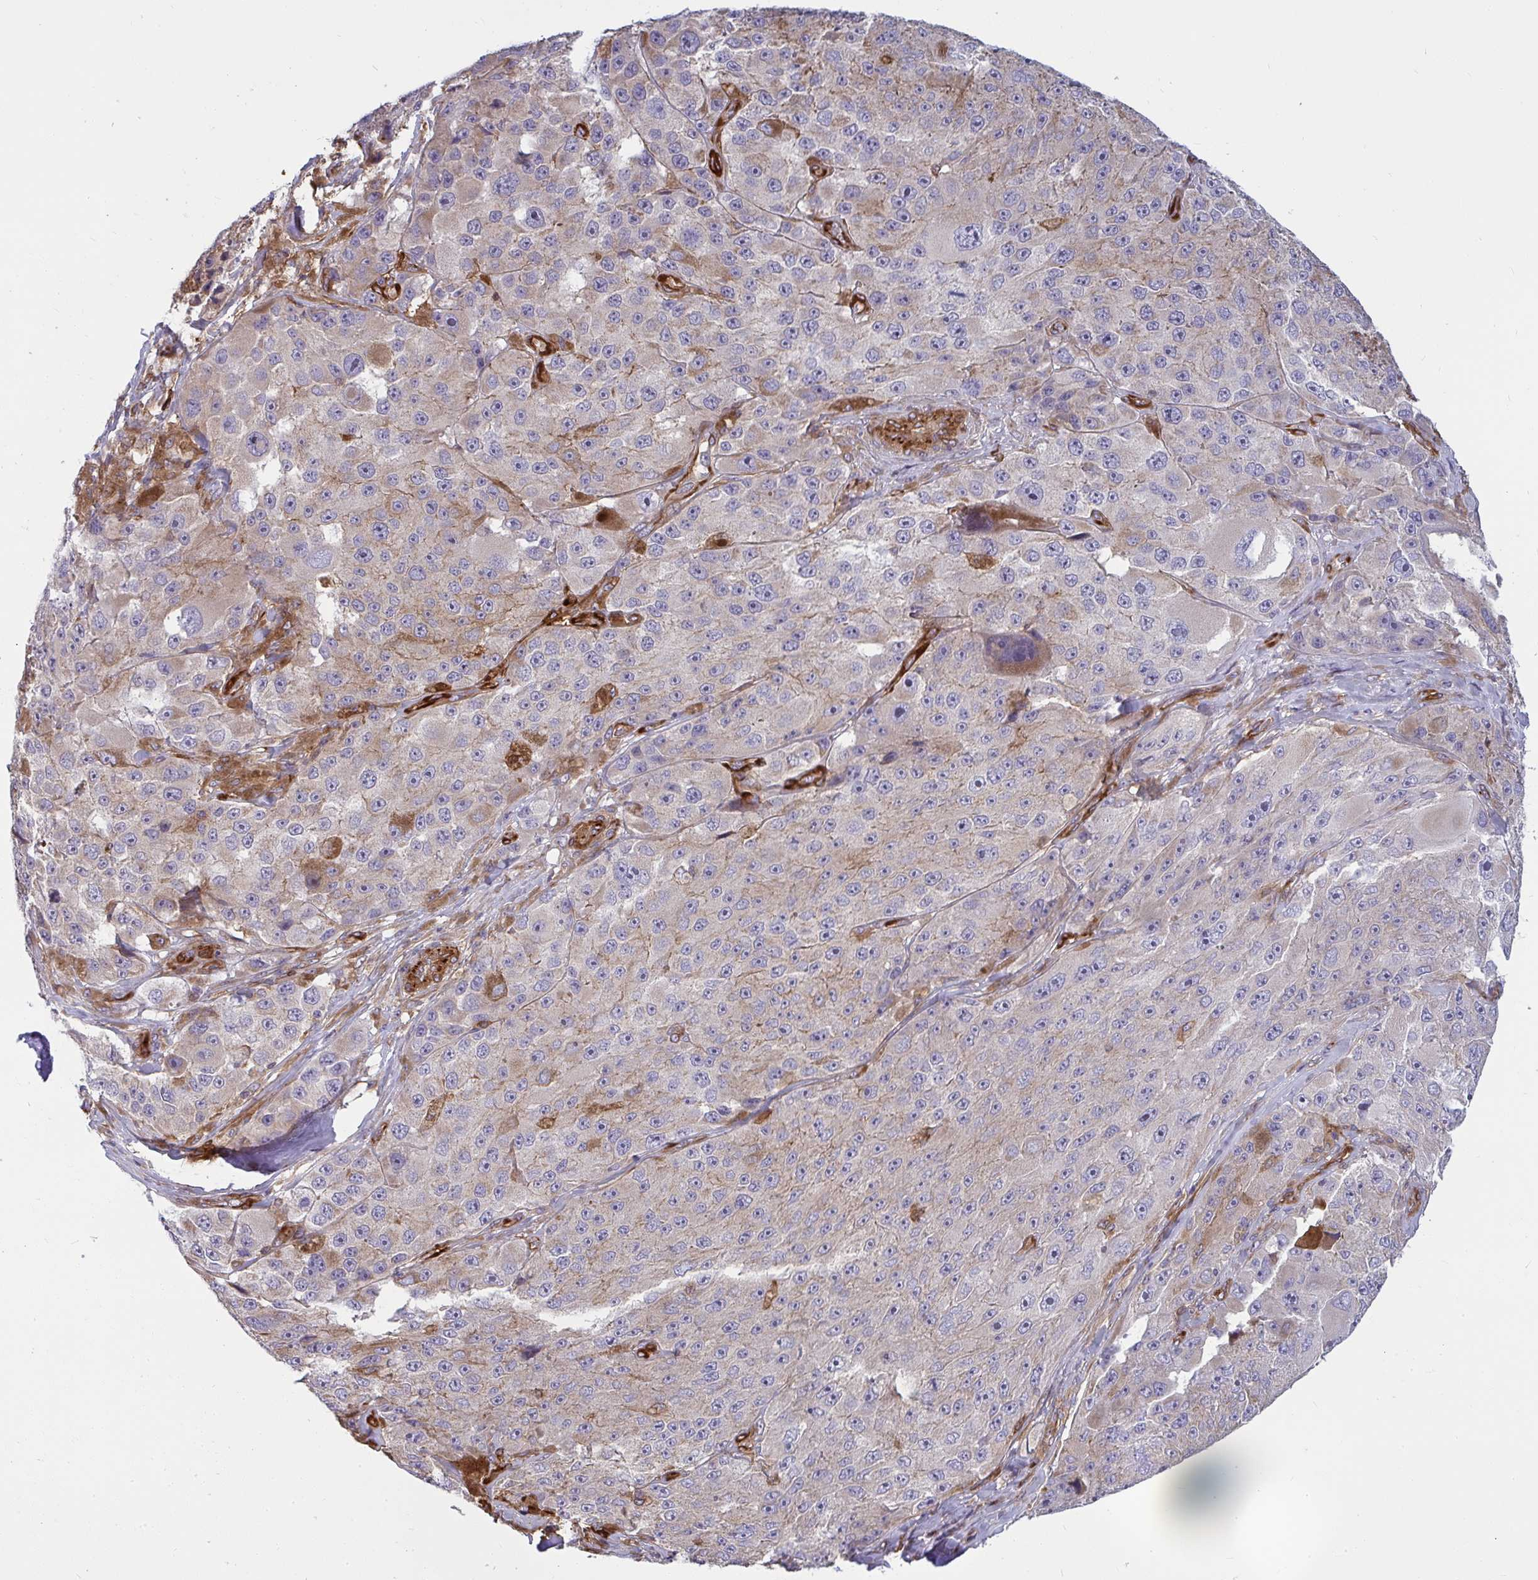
{"staining": {"intensity": "negative", "quantity": "none", "location": "none"}, "tissue": "melanoma", "cell_type": "Tumor cells", "image_type": "cancer", "snomed": [{"axis": "morphology", "description": "Malignant melanoma, Metastatic site"}, {"axis": "topography", "description": "Lymph node"}], "caption": "Immunohistochemistry (IHC) histopathology image of human malignant melanoma (metastatic site) stained for a protein (brown), which reveals no expression in tumor cells.", "gene": "IFIT3", "patient": {"sex": "male", "age": 62}}